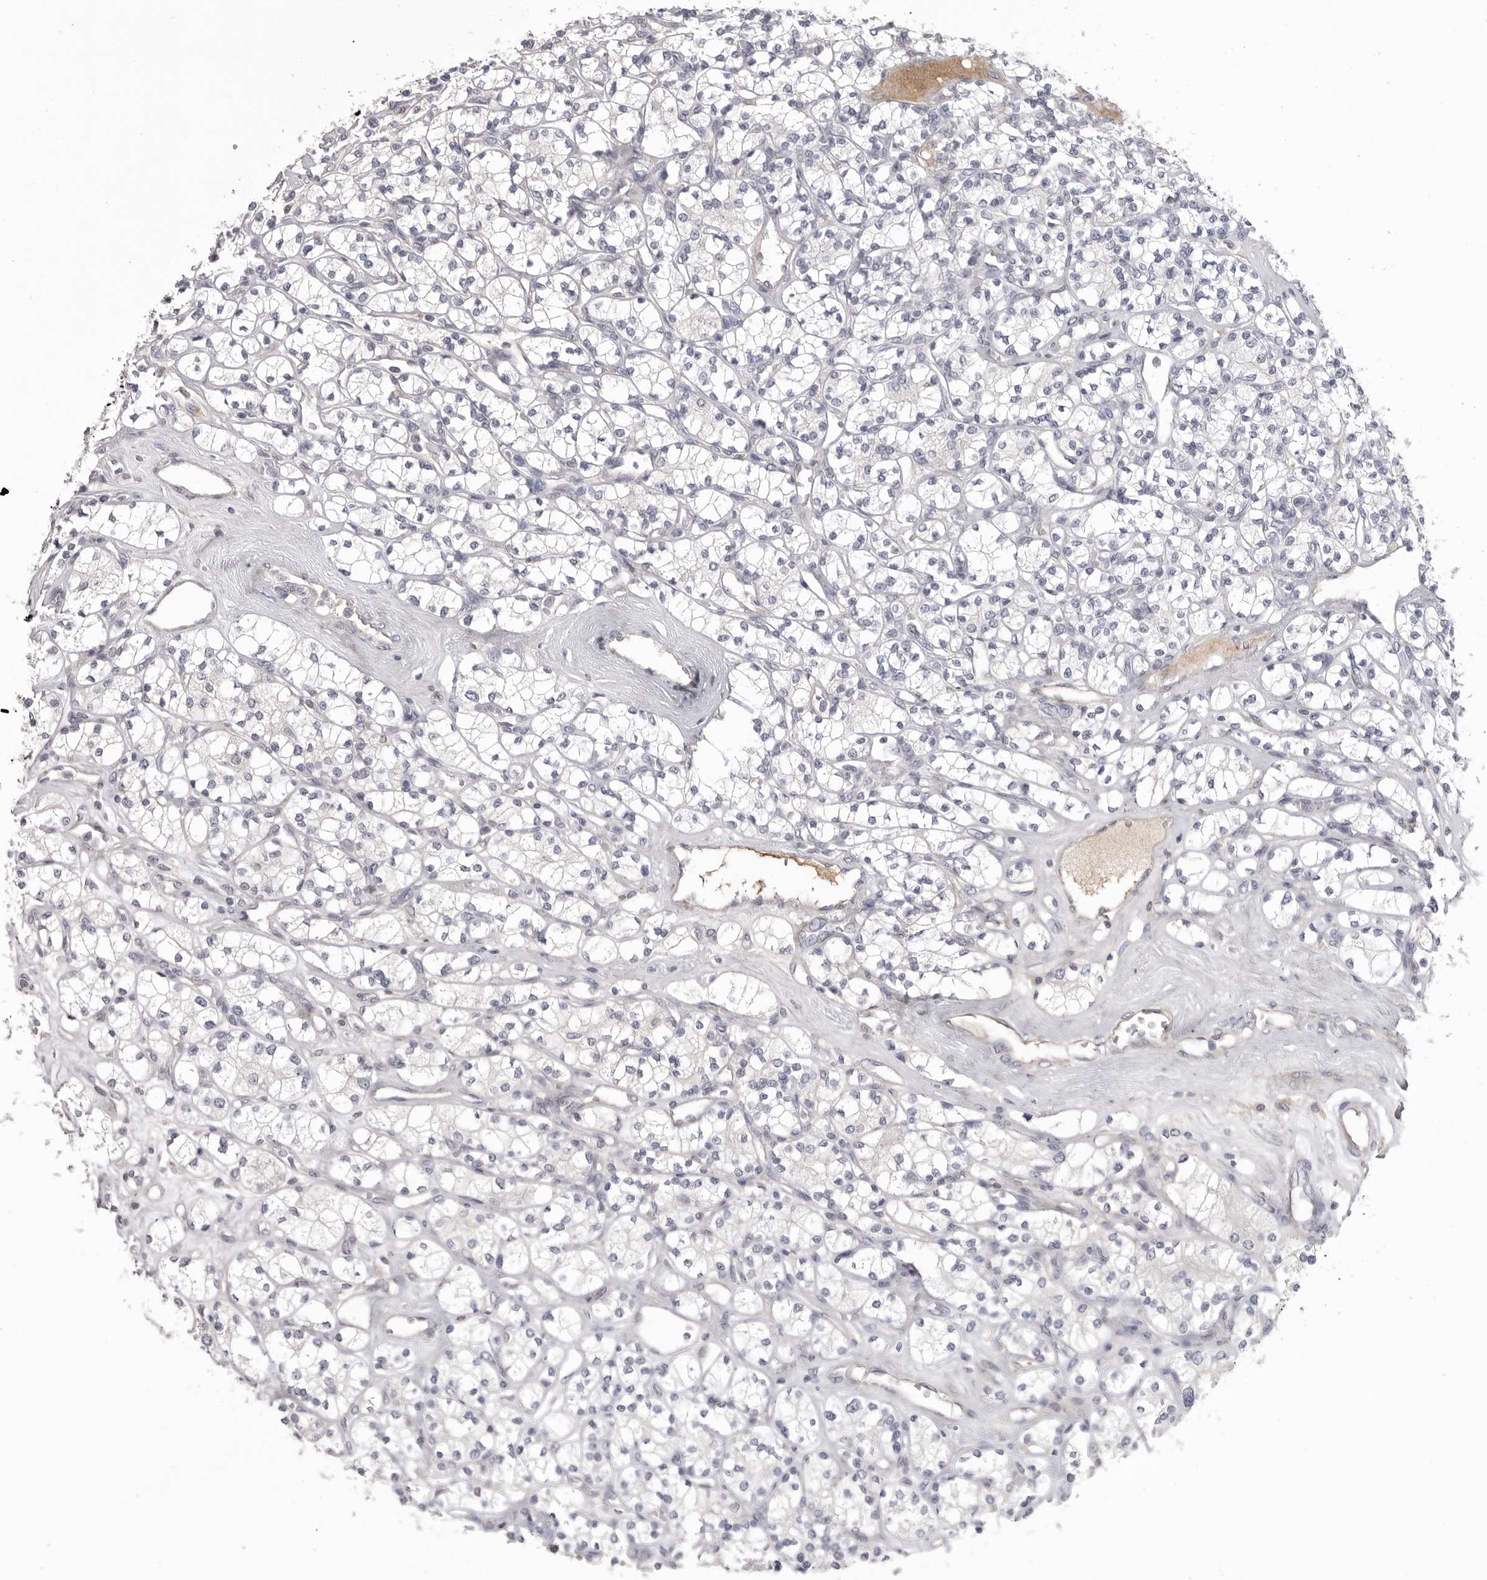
{"staining": {"intensity": "negative", "quantity": "none", "location": "none"}, "tissue": "renal cancer", "cell_type": "Tumor cells", "image_type": "cancer", "snomed": [{"axis": "morphology", "description": "Adenocarcinoma, NOS"}, {"axis": "topography", "description": "Kidney"}], "caption": "Photomicrograph shows no significant protein expression in tumor cells of renal cancer. (Immunohistochemistry (ihc), brightfield microscopy, high magnification).", "gene": "SERPING1", "patient": {"sex": "male", "age": 77}}